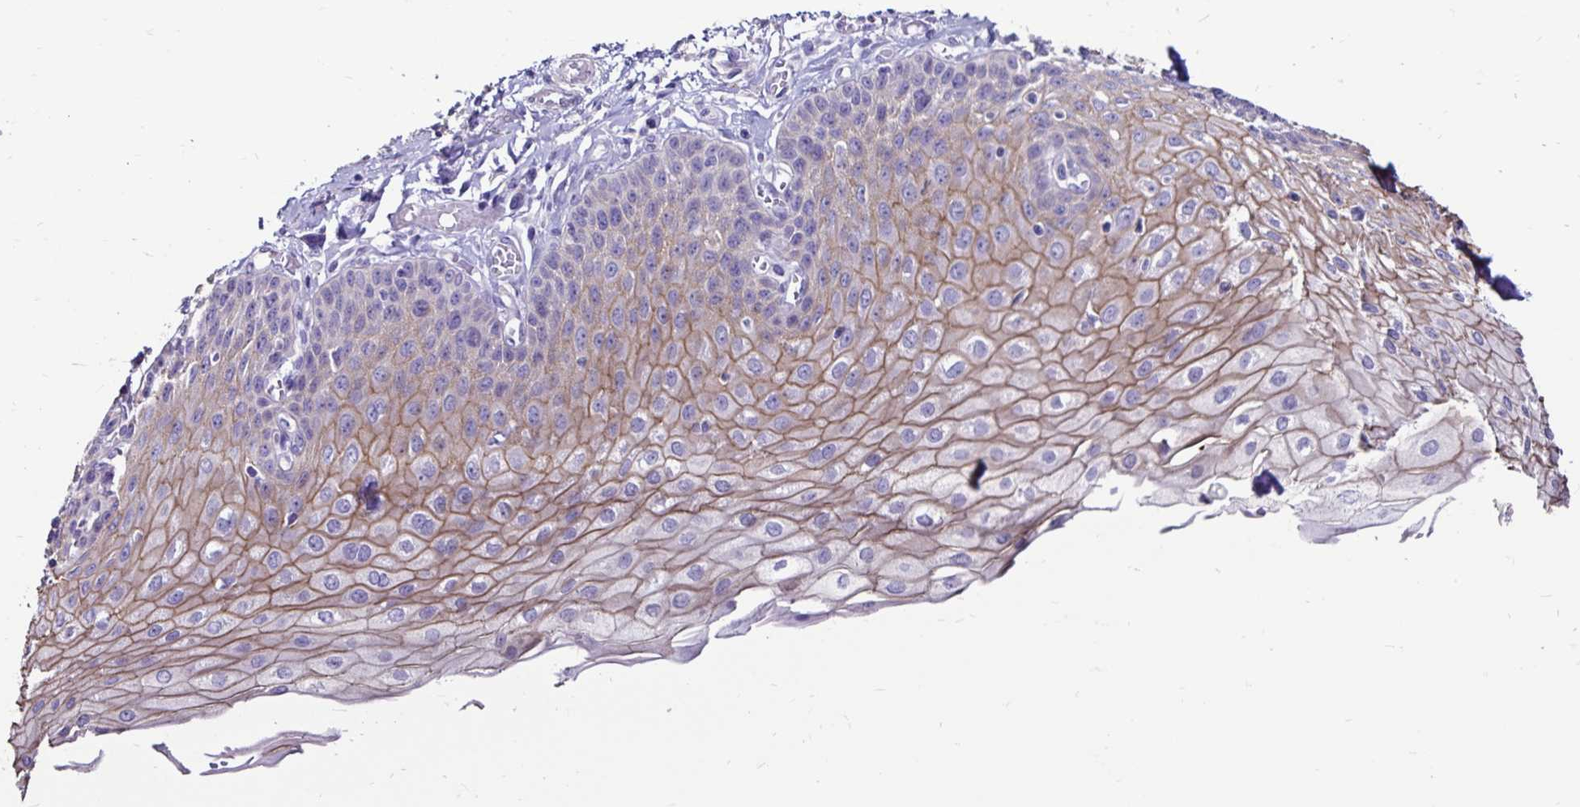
{"staining": {"intensity": "moderate", "quantity": "25%-75%", "location": "cytoplasmic/membranous"}, "tissue": "esophagus", "cell_type": "Squamous epithelial cells", "image_type": "normal", "snomed": [{"axis": "morphology", "description": "Normal tissue, NOS"}, {"axis": "morphology", "description": "Adenocarcinoma, NOS"}, {"axis": "topography", "description": "Esophagus"}], "caption": "A micrograph of human esophagus stained for a protein displays moderate cytoplasmic/membranous brown staining in squamous epithelial cells. Immunohistochemistry (ihc) stains the protein of interest in brown and the nuclei are stained blue.", "gene": "EVPL", "patient": {"sex": "male", "age": 81}}